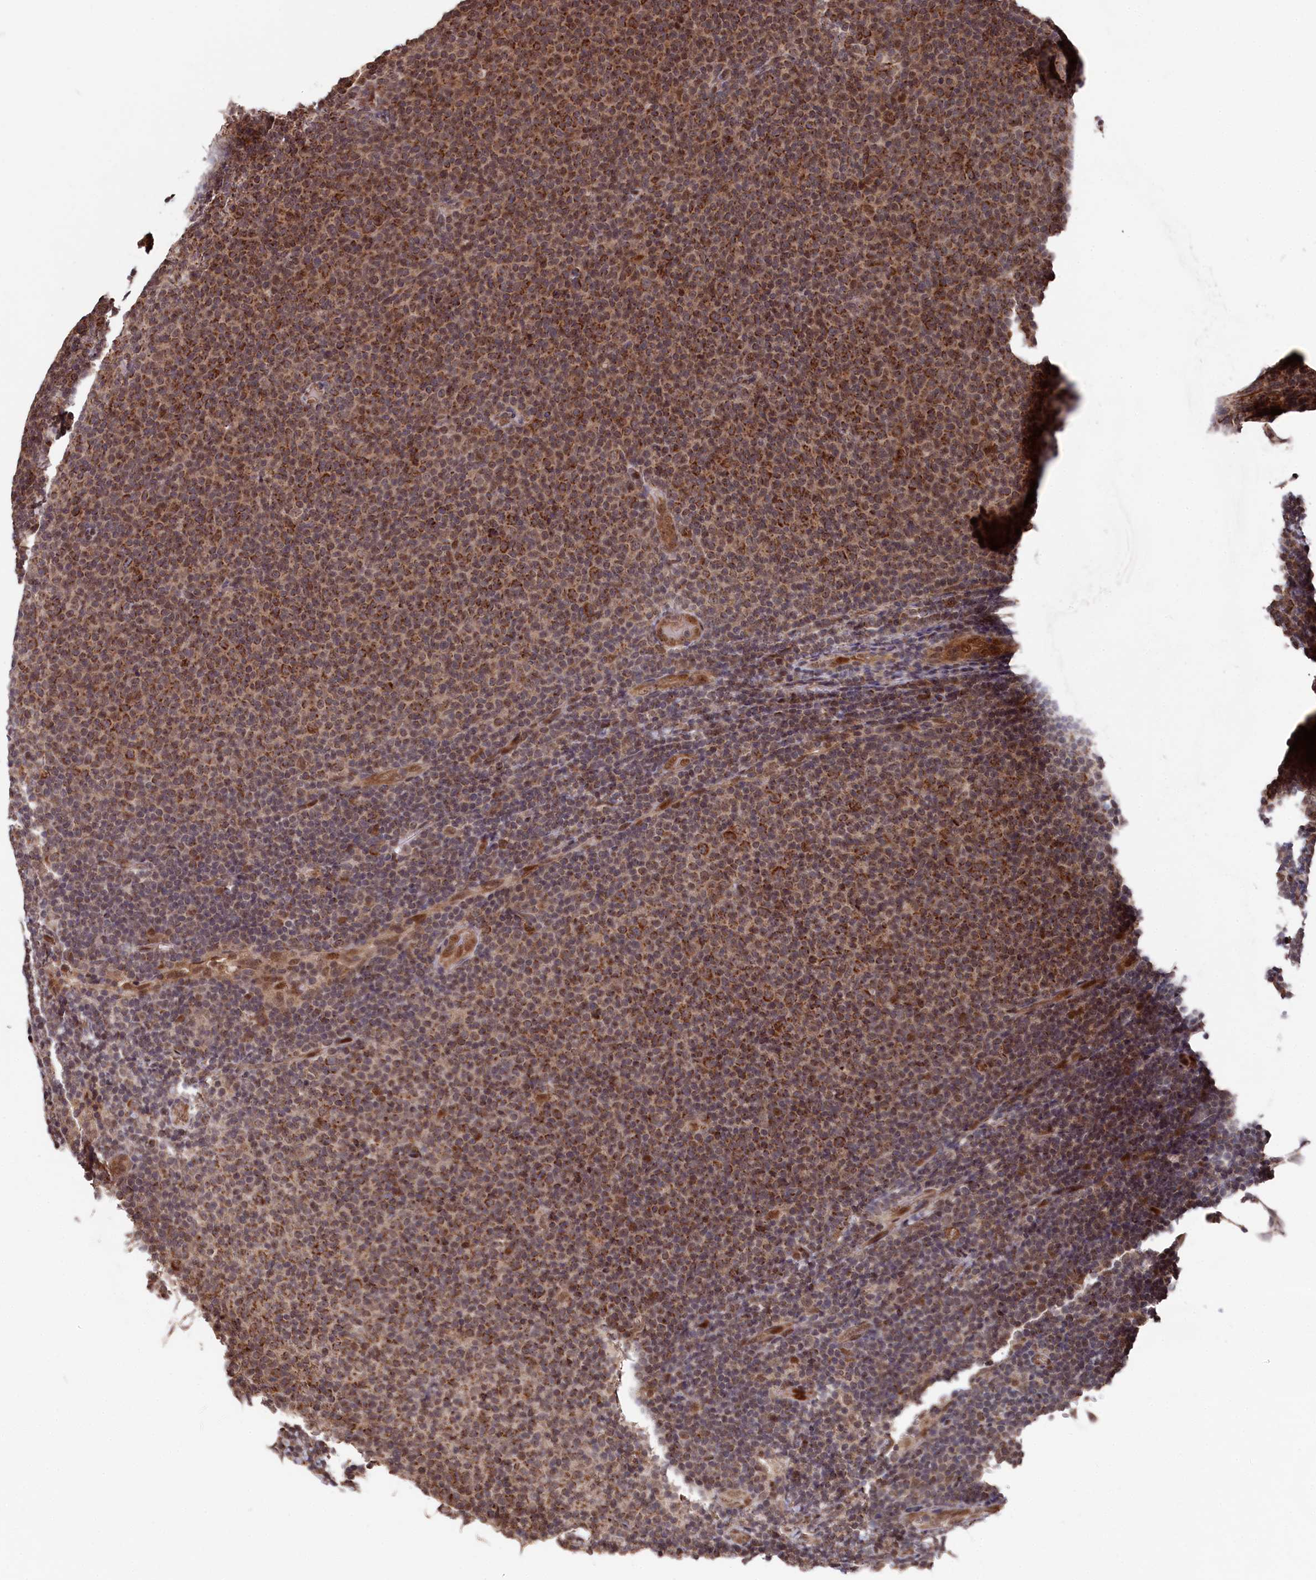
{"staining": {"intensity": "moderate", "quantity": ">75%", "location": "cytoplasmic/membranous,nuclear"}, "tissue": "lymphoma", "cell_type": "Tumor cells", "image_type": "cancer", "snomed": [{"axis": "morphology", "description": "Malignant lymphoma, non-Hodgkin's type, Low grade"}, {"axis": "topography", "description": "Lymph node"}], "caption": "Lymphoma stained for a protein demonstrates moderate cytoplasmic/membranous and nuclear positivity in tumor cells. The staining was performed using DAB, with brown indicating positive protein expression. Nuclei are stained blue with hematoxylin.", "gene": "CLPX", "patient": {"sex": "male", "age": 66}}